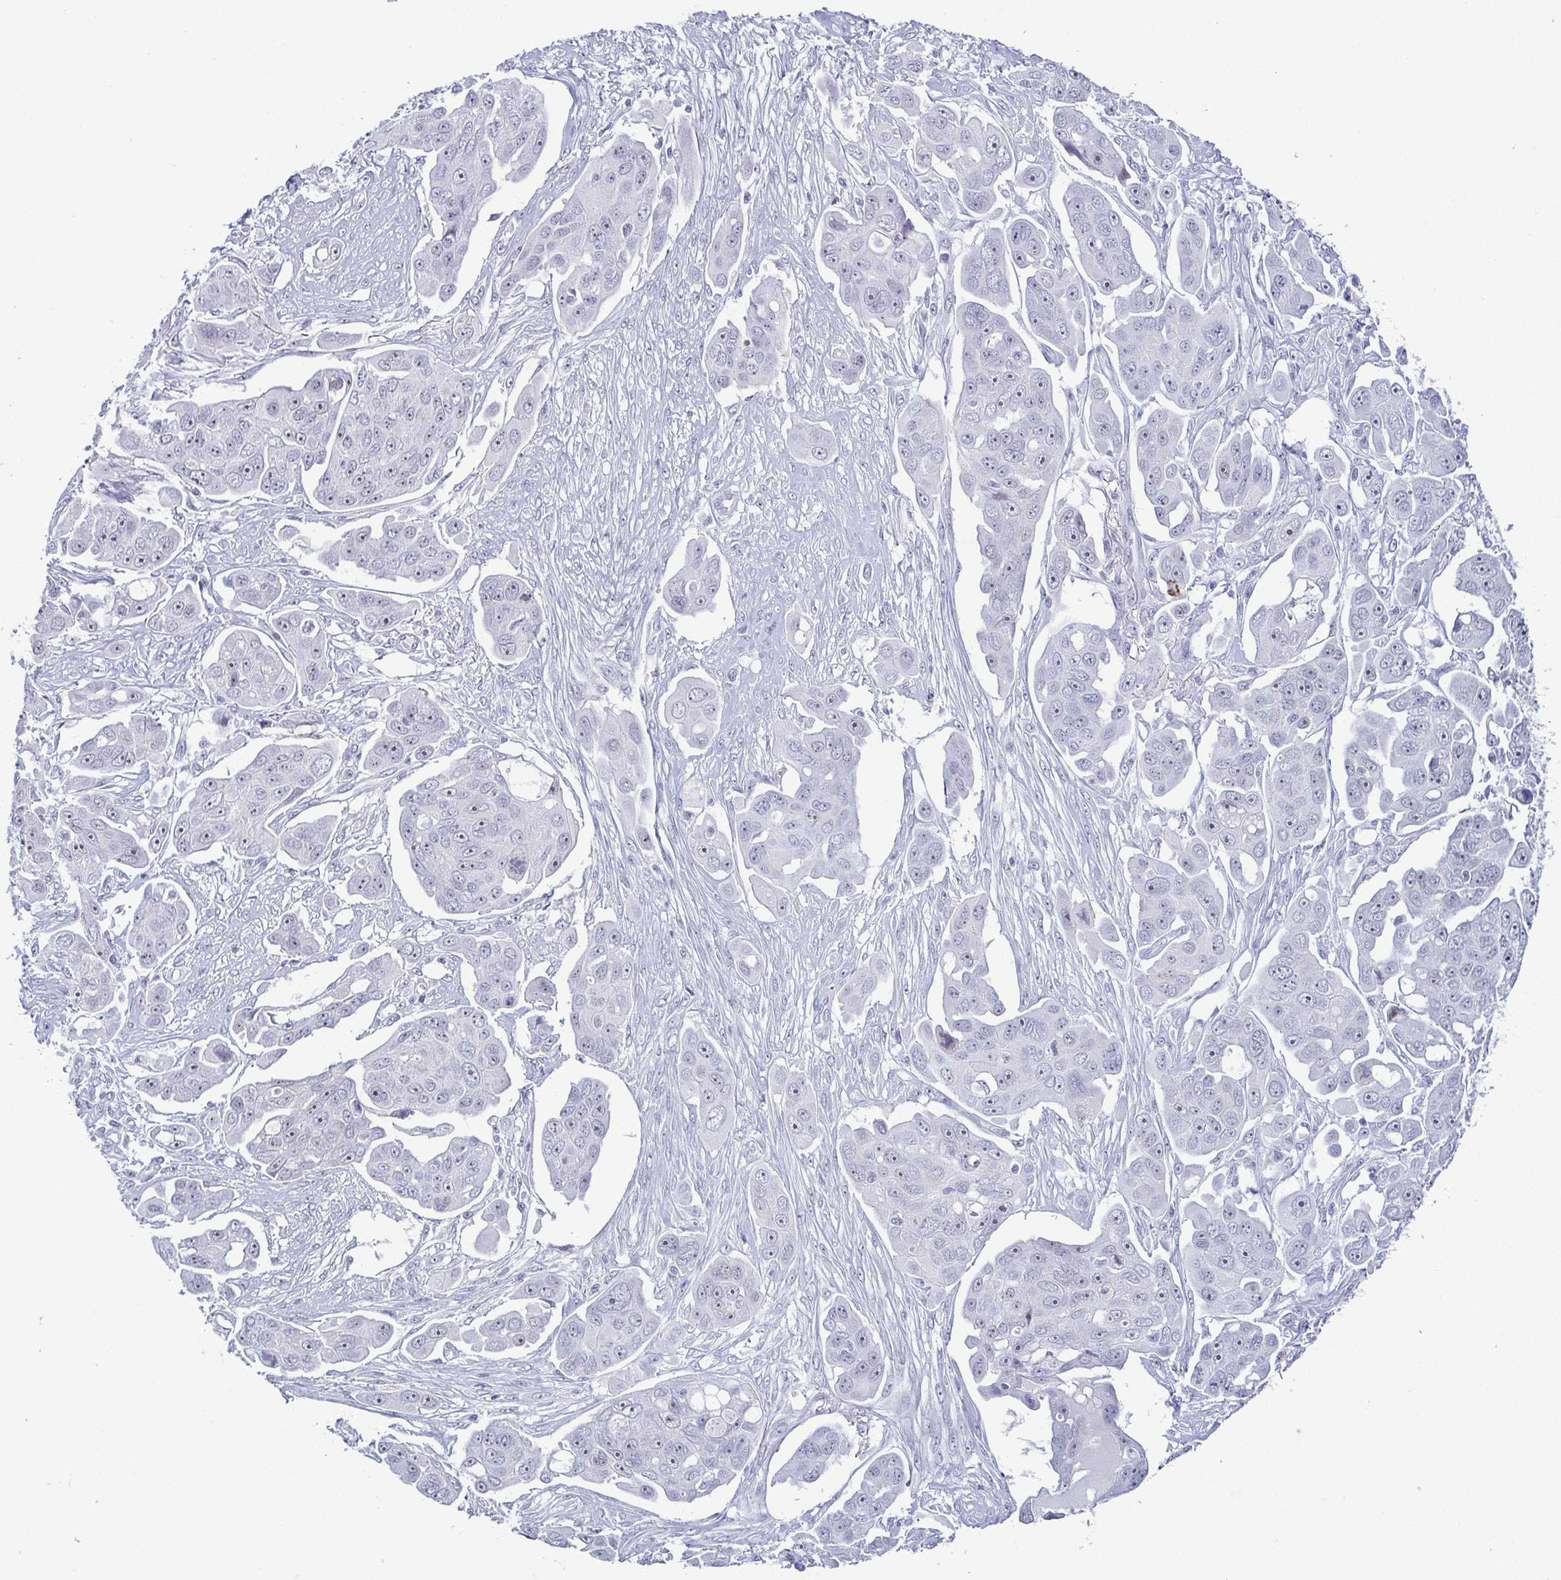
{"staining": {"intensity": "weak", "quantity": "<25%", "location": "nuclear"}, "tissue": "ovarian cancer", "cell_type": "Tumor cells", "image_type": "cancer", "snomed": [{"axis": "morphology", "description": "Carcinoma, endometroid"}, {"axis": "topography", "description": "Ovary"}], "caption": "The histopathology image displays no staining of tumor cells in ovarian cancer.", "gene": "BZW1", "patient": {"sex": "female", "age": 70}}